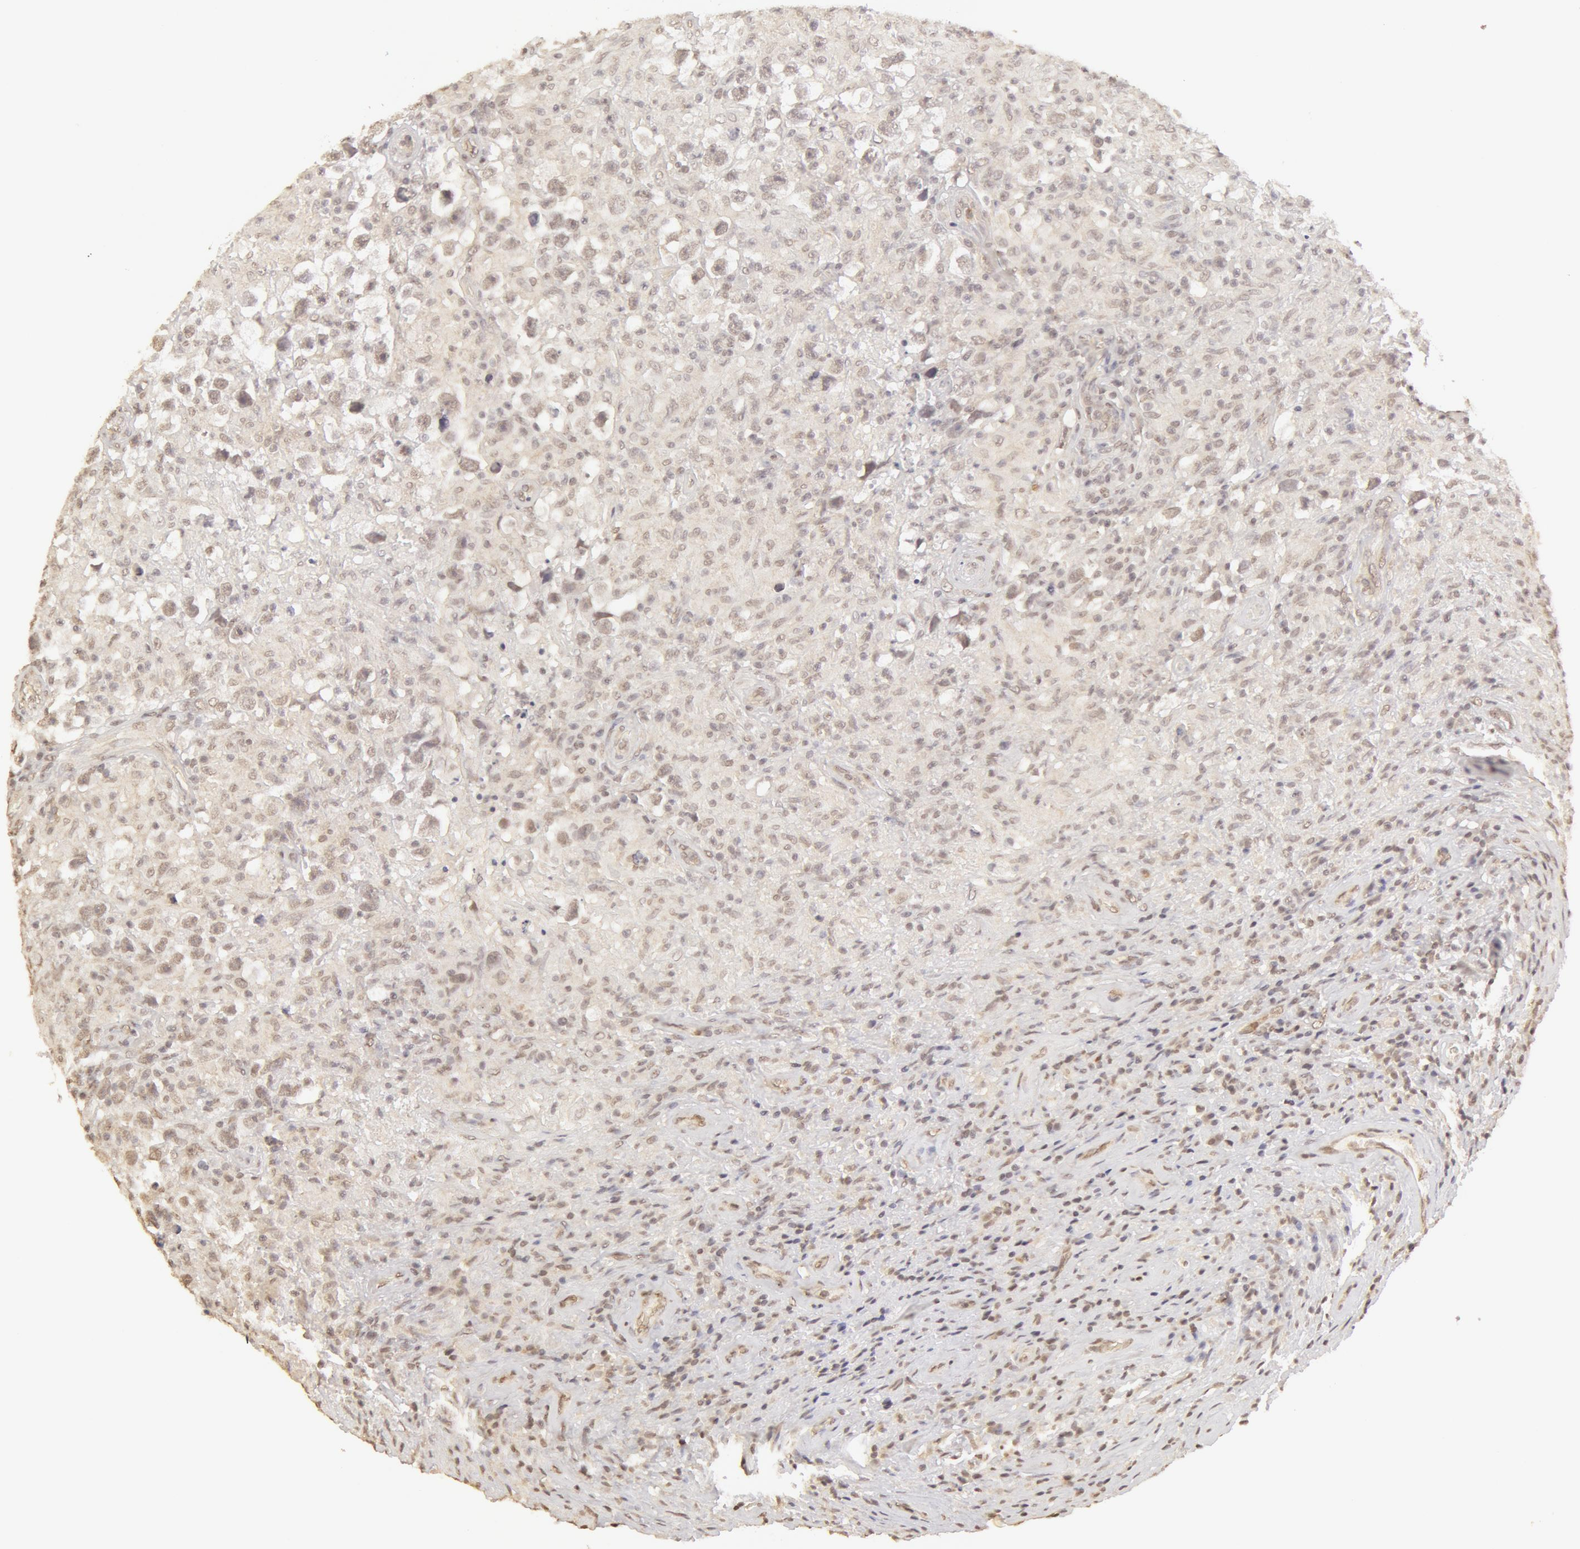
{"staining": {"intensity": "weak", "quantity": ">75%", "location": "nuclear"}, "tissue": "testis cancer", "cell_type": "Tumor cells", "image_type": "cancer", "snomed": [{"axis": "morphology", "description": "Seminoma, NOS"}, {"axis": "topography", "description": "Testis"}], "caption": "Testis cancer stained with IHC shows weak nuclear expression in approximately >75% of tumor cells. Nuclei are stained in blue.", "gene": "ADAM10", "patient": {"sex": "male", "age": 34}}